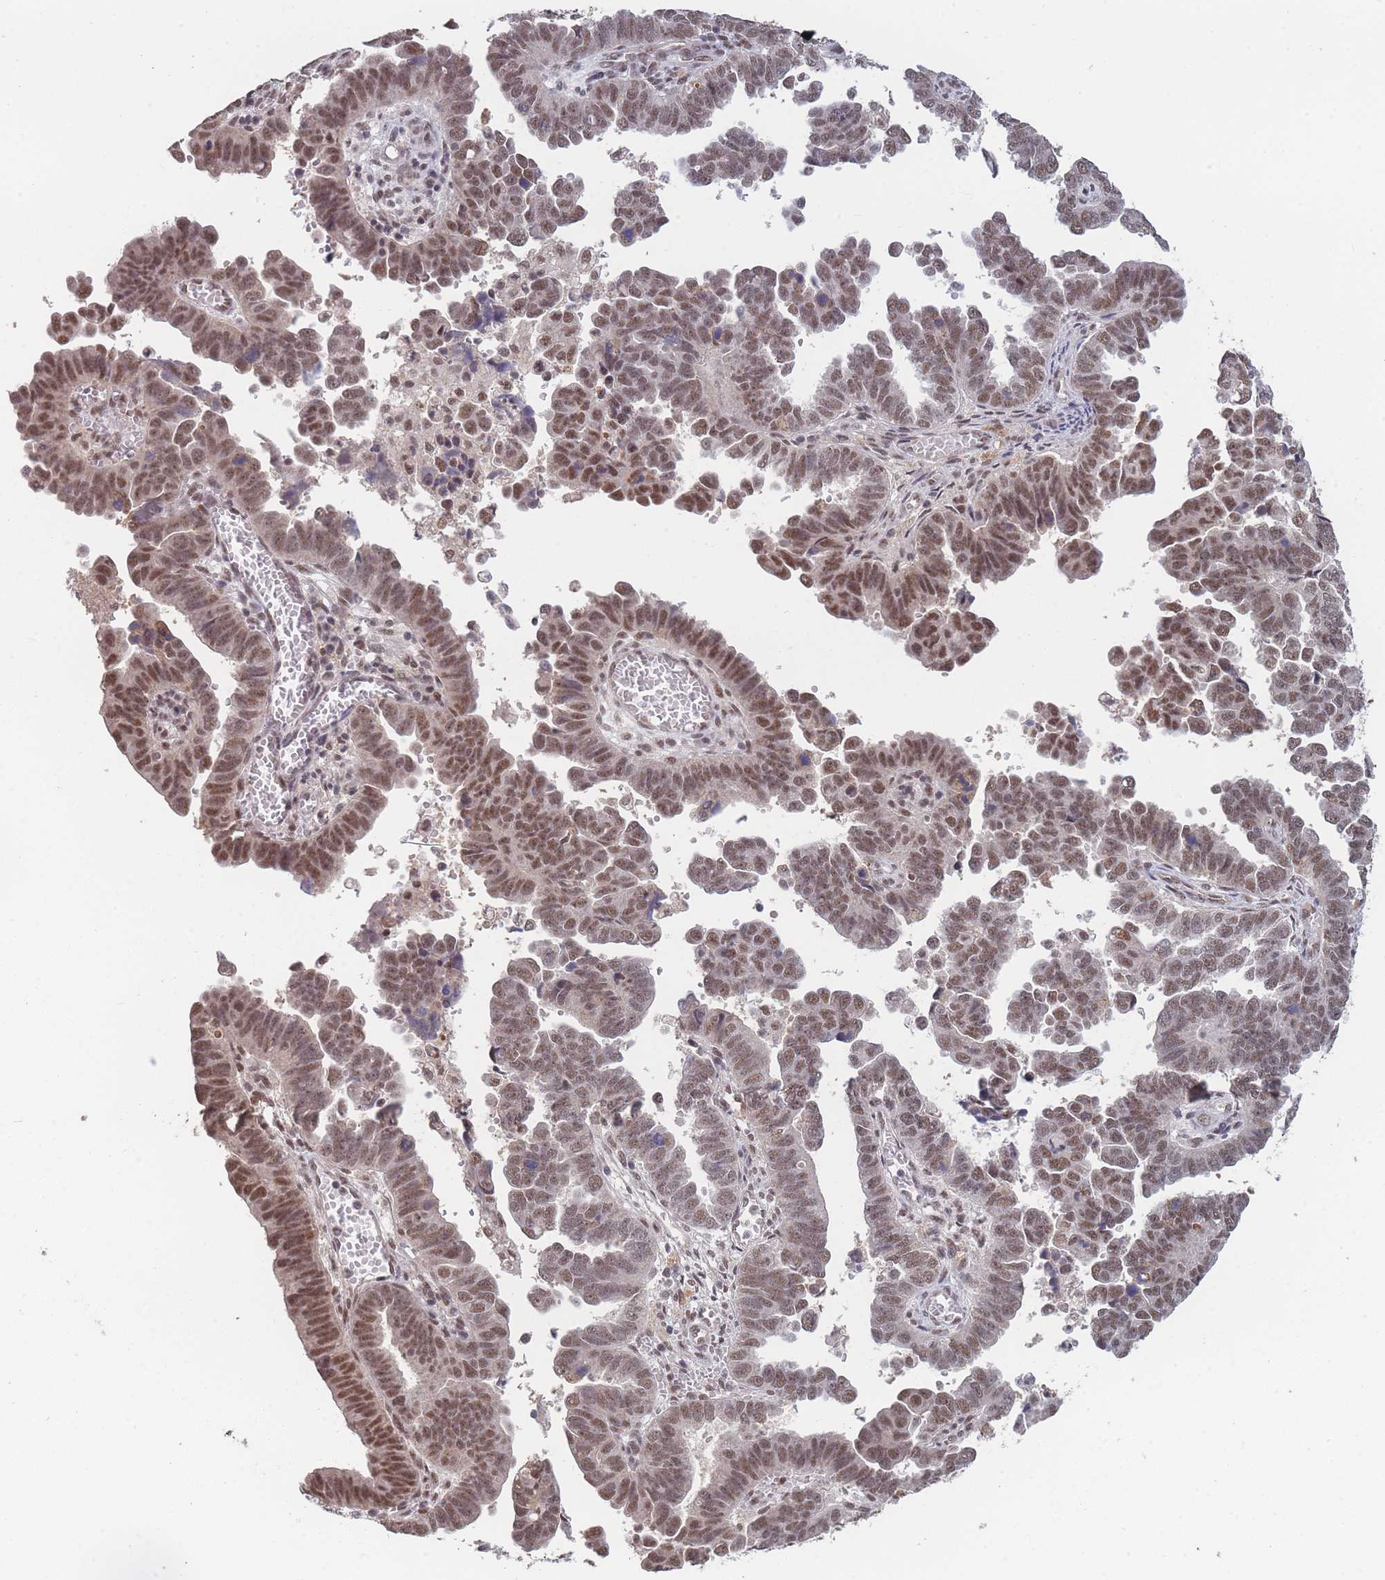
{"staining": {"intensity": "moderate", "quantity": ">75%", "location": "nuclear"}, "tissue": "endometrial cancer", "cell_type": "Tumor cells", "image_type": "cancer", "snomed": [{"axis": "morphology", "description": "Adenocarcinoma, NOS"}, {"axis": "topography", "description": "Endometrium"}], "caption": "Tumor cells demonstrate medium levels of moderate nuclear positivity in about >75% of cells in human adenocarcinoma (endometrial).", "gene": "SNRPA1", "patient": {"sex": "female", "age": 75}}